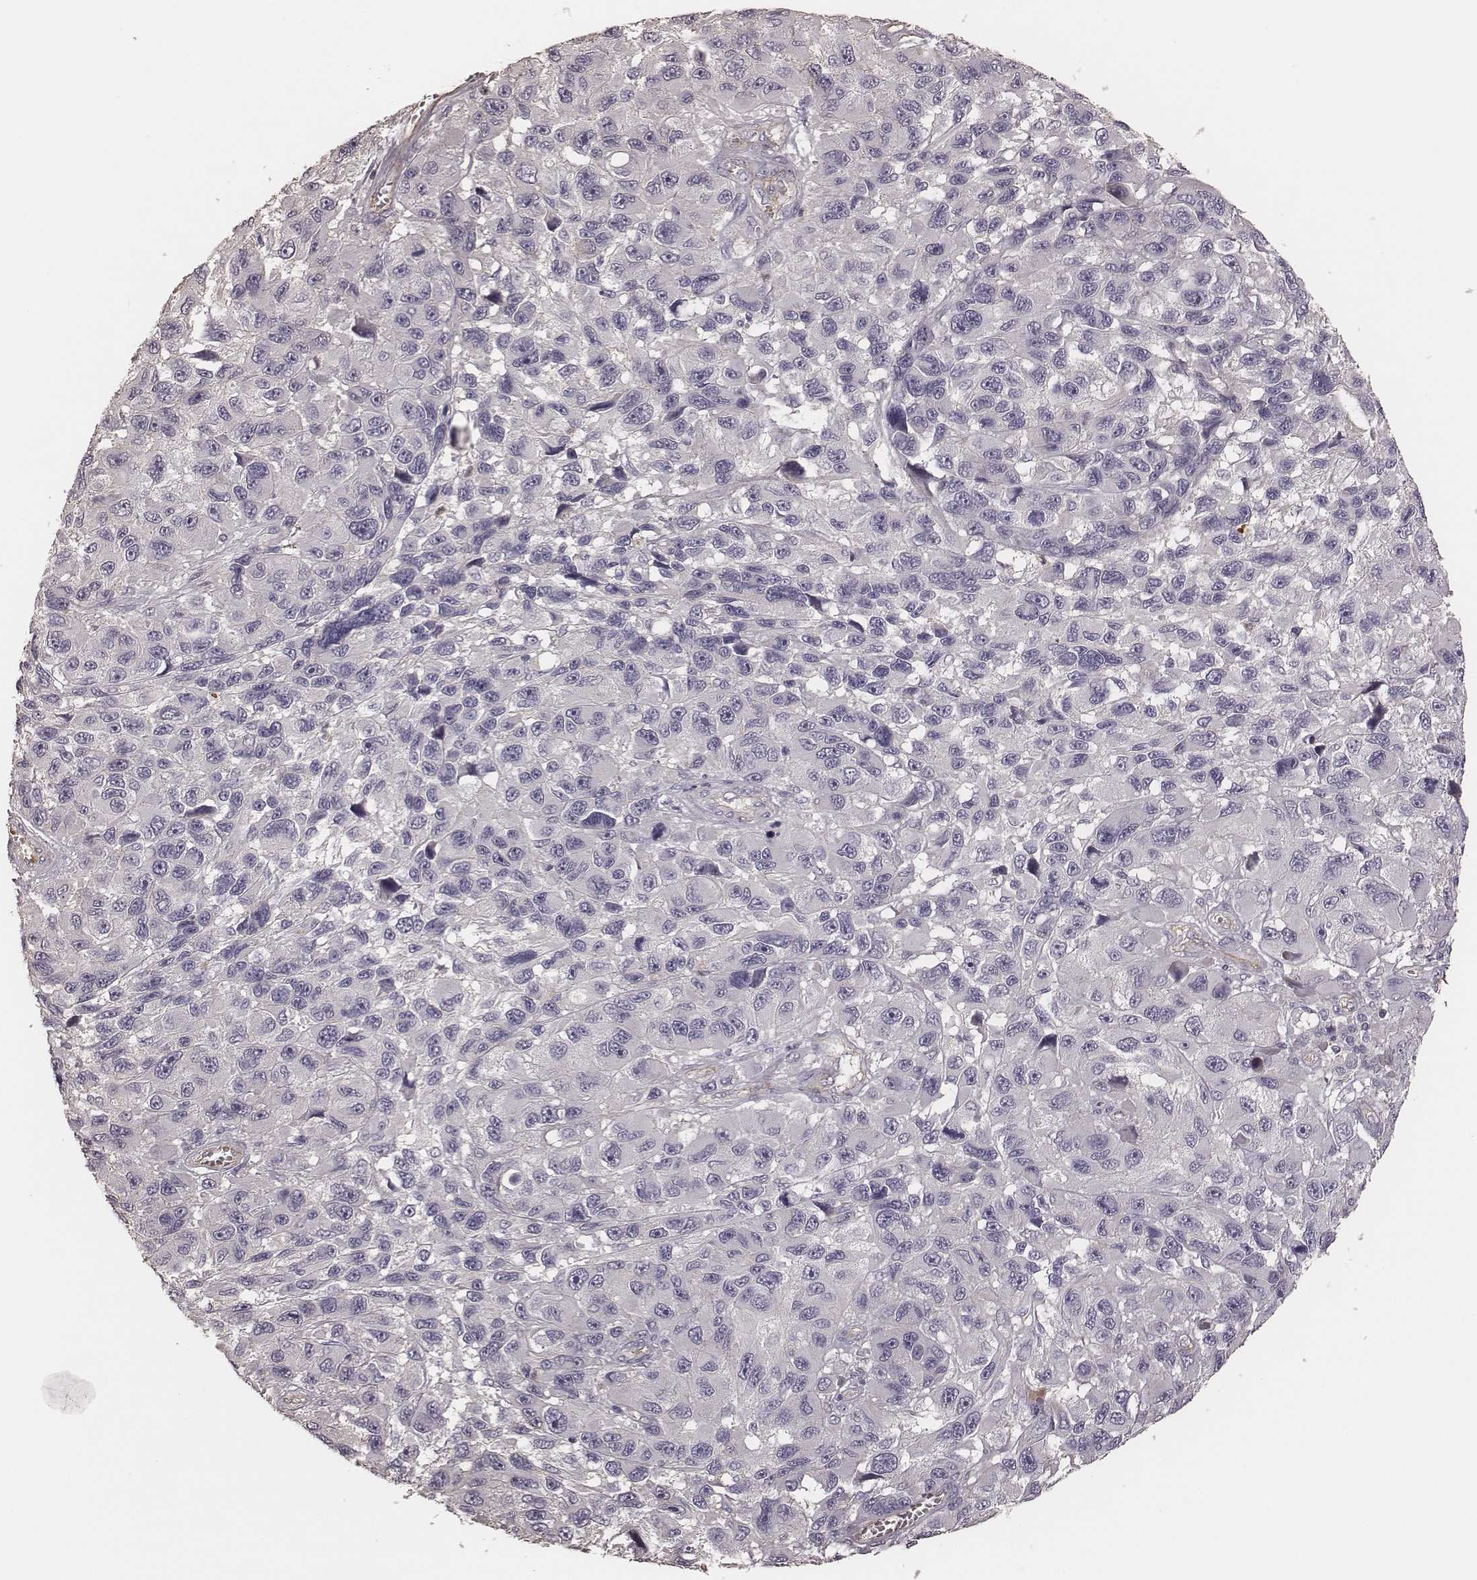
{"staining": {"intensity": "negative", "quantity": "none", "location": "none"}, "tissue": "melanoma", "cell_type": "Tumor cells", "image_type": "cancer", "snomed": [{"axis": "morphology", "description": "Malignant melanoma, NOS"}, {"axis": "topography", "description": "Skin"}], "caption": "DAB (3,3'-diaminobenzidine) immunohistochemical staining of human malignant melanoma shows no significant positivity in tumor cells.", "gene": "OTOGL", "patient": {"sex": "male", "age": 53}}